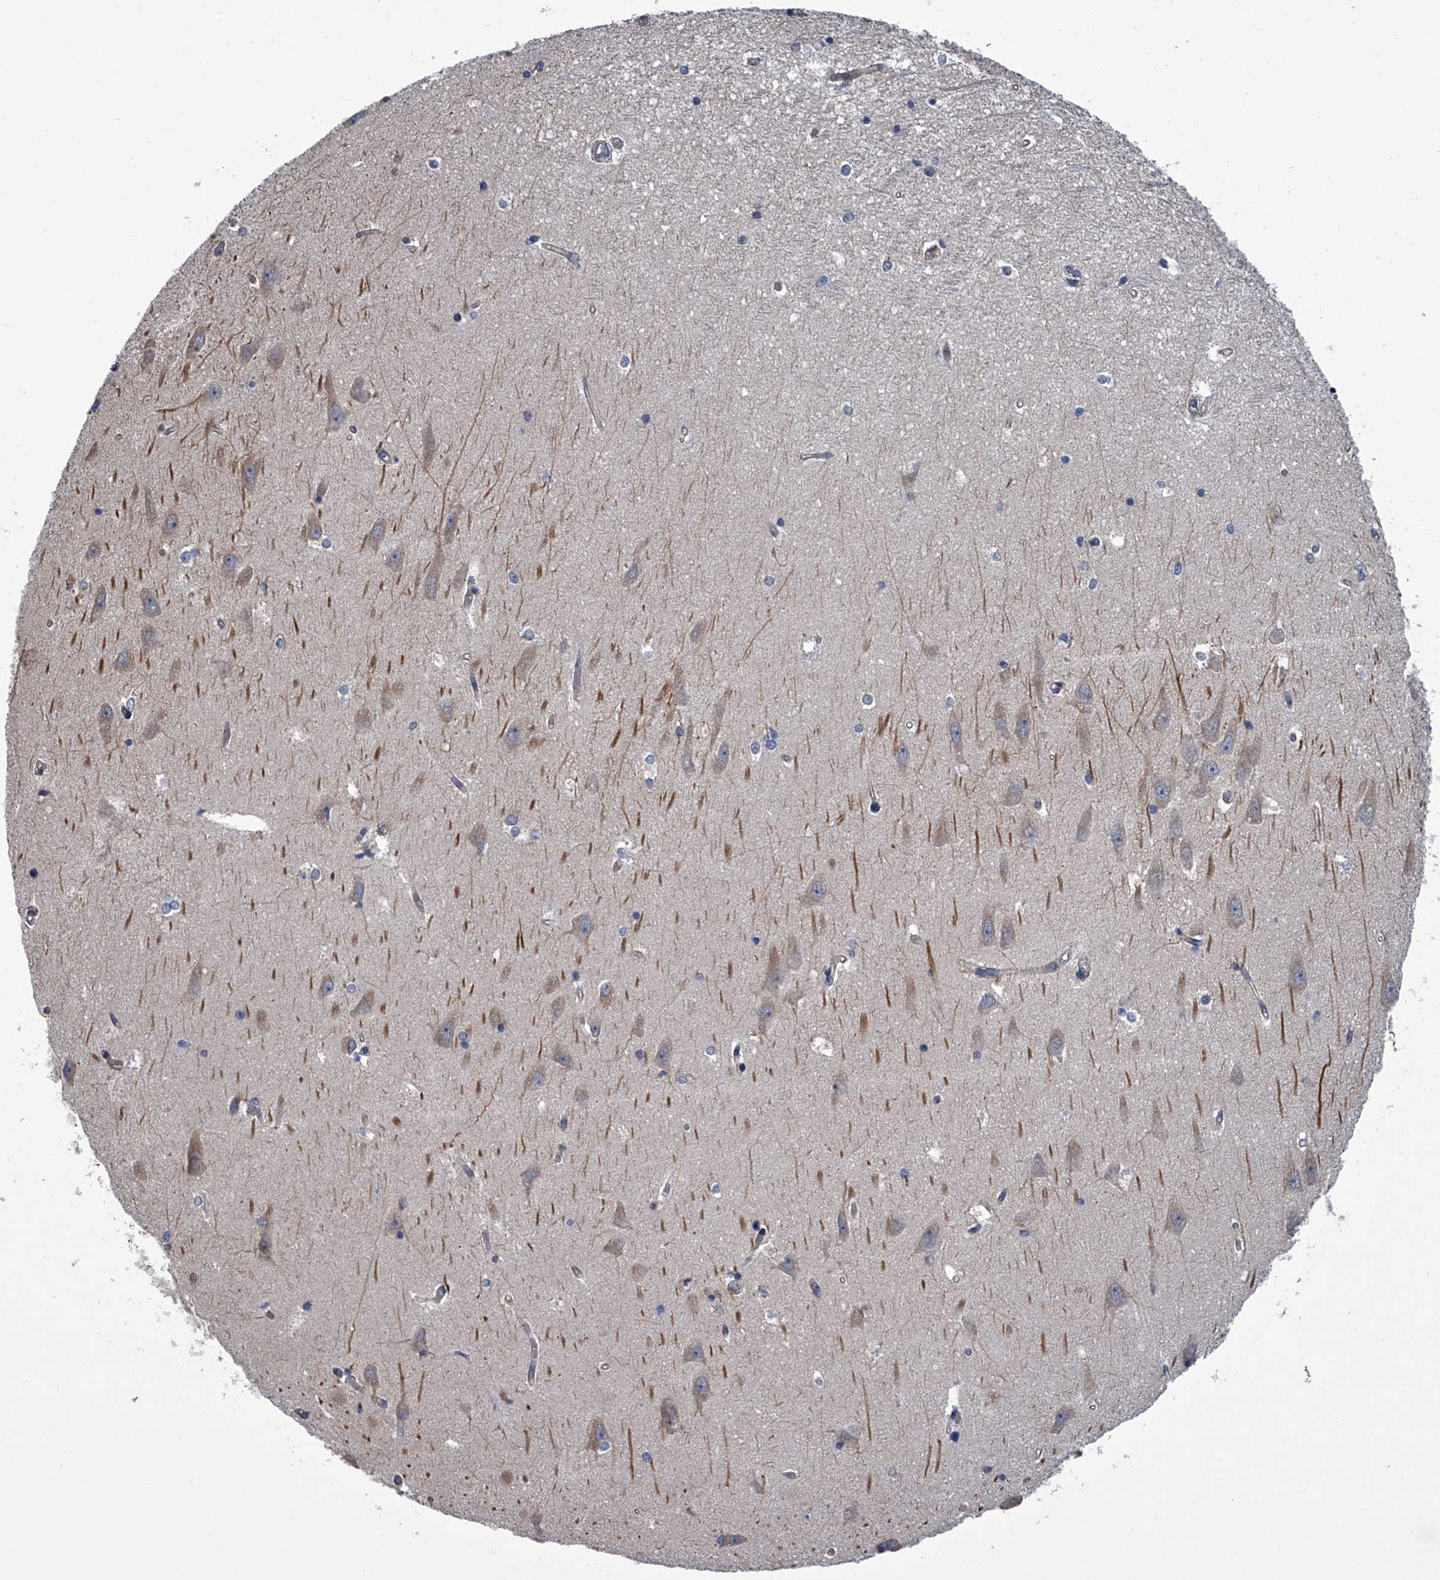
{"staining": {"intensity": "negative", "quantity": "none", "location": "none"}, "tissue": "hippocampus", "cell_type": "Glial cells", "image_type": "normal", "snomed": [{"axis": "morphology", "description": "Normal tissue, NOS"}, {"axis": "topography", "description": "Hippocampus"}], "caption": "This photomicrograph is of normal hippocampus stained with immunohistochemistry (IHC) to label a protein in brown with the nuclei are counter-stained blue. There is no positivity in glial cells.", "gene": "ABCG1", "patient": {"sex": "male", "age": 45}}